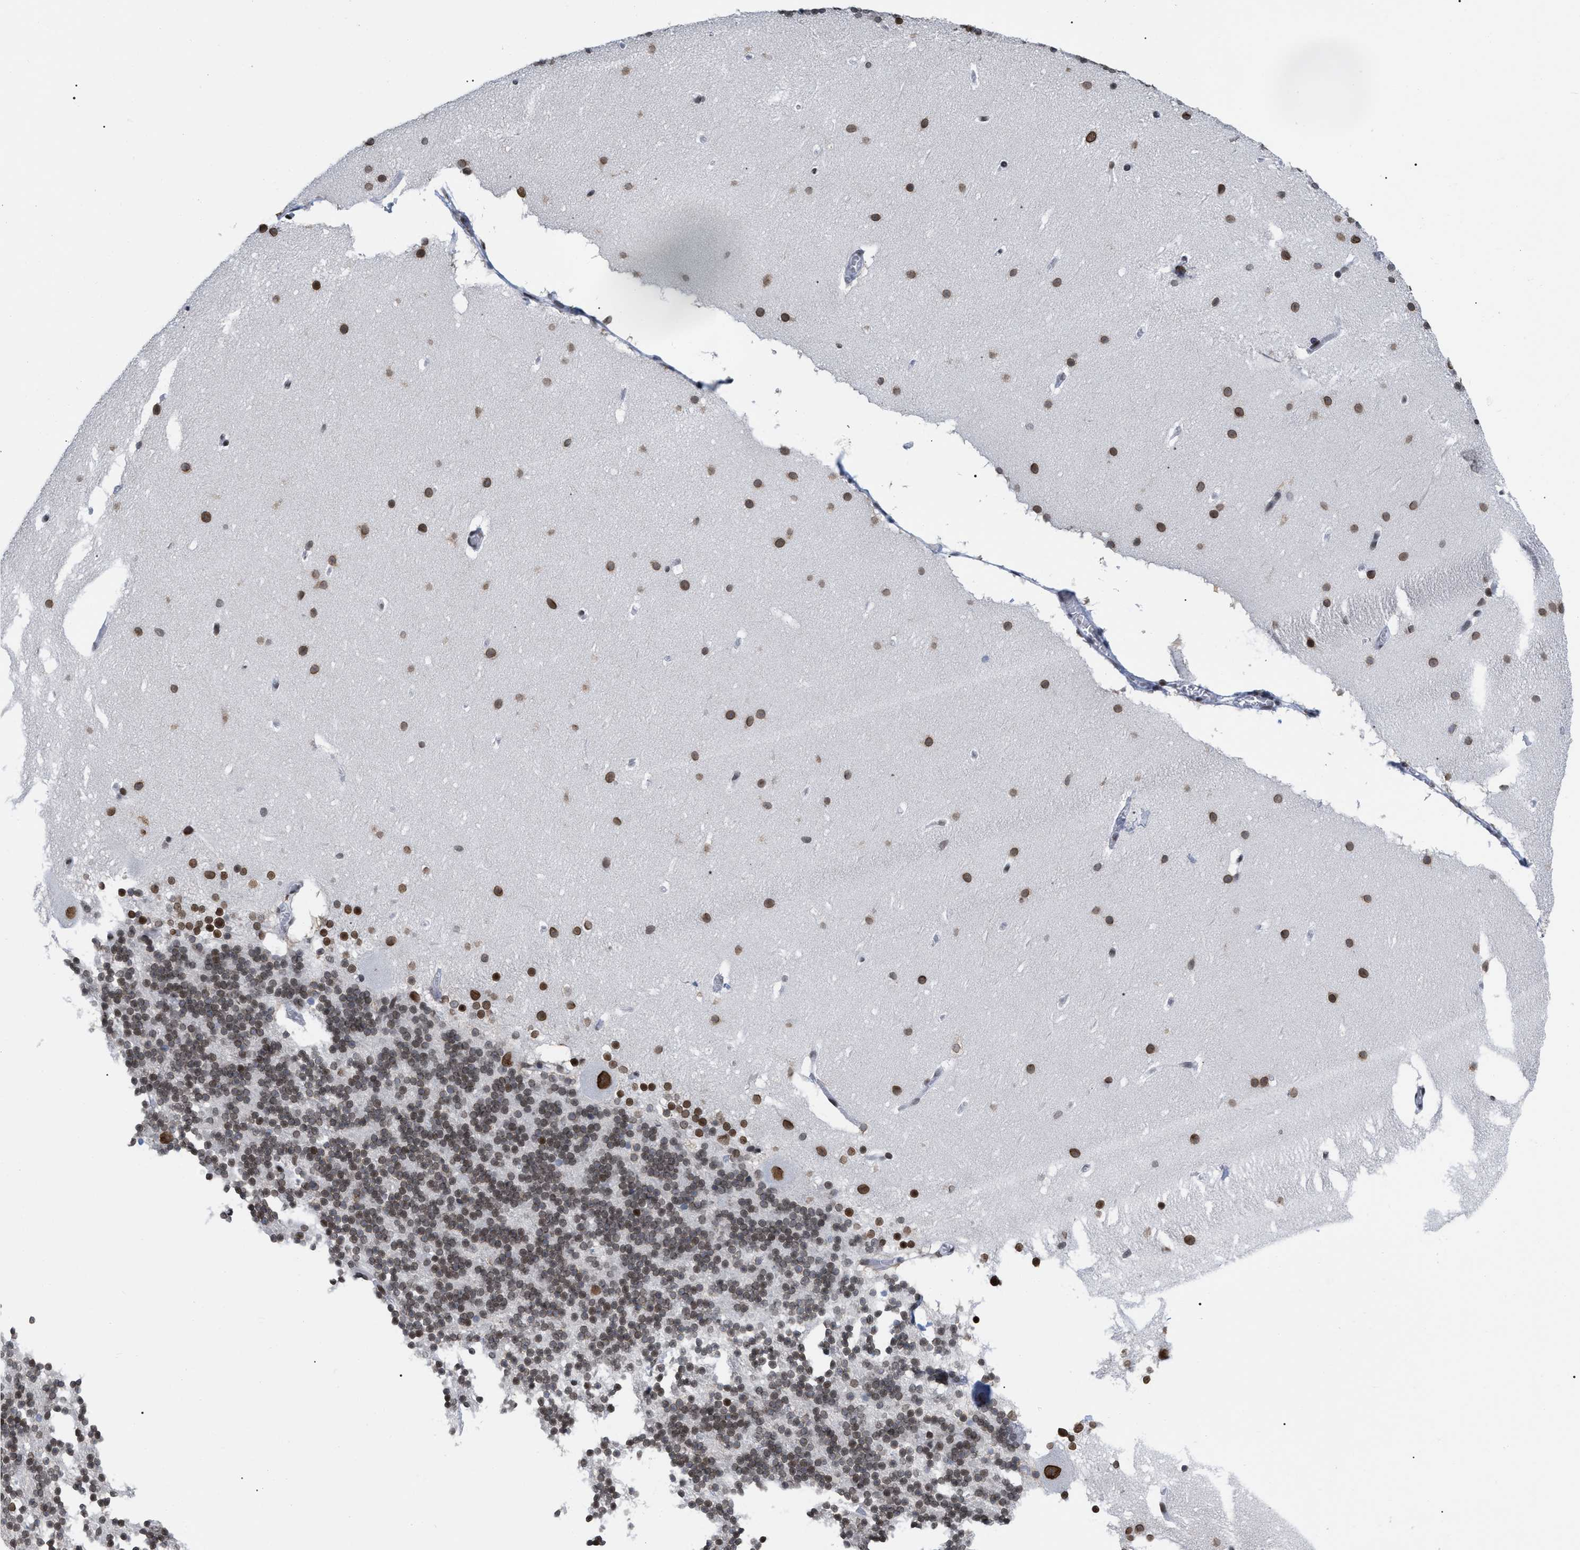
{"staining": {"intensity": "moderate", "quantity": ">75%", "location": "cytoplasmic/membranous,nuclear"}, "tissue": "cerebellum", "cell_type": "Cells in granular layer", "image_type": "normal", "snomed": [{"axis": "morphology", "description": "Normal tissue, NOS"}, {"axis": "topography", "description": "Cerebellum"}], "caption": "Brown immunohistochemical staining in normal human cerebellum reveals moderate cytoplasmic/membranous,nuclear expression in about >75% of cells in granular layer. (brown staining indicates protein expression, while blue staining denotes nuclei).", "gene": "TPR", "patient": {"sex": "female", "age": 19}}